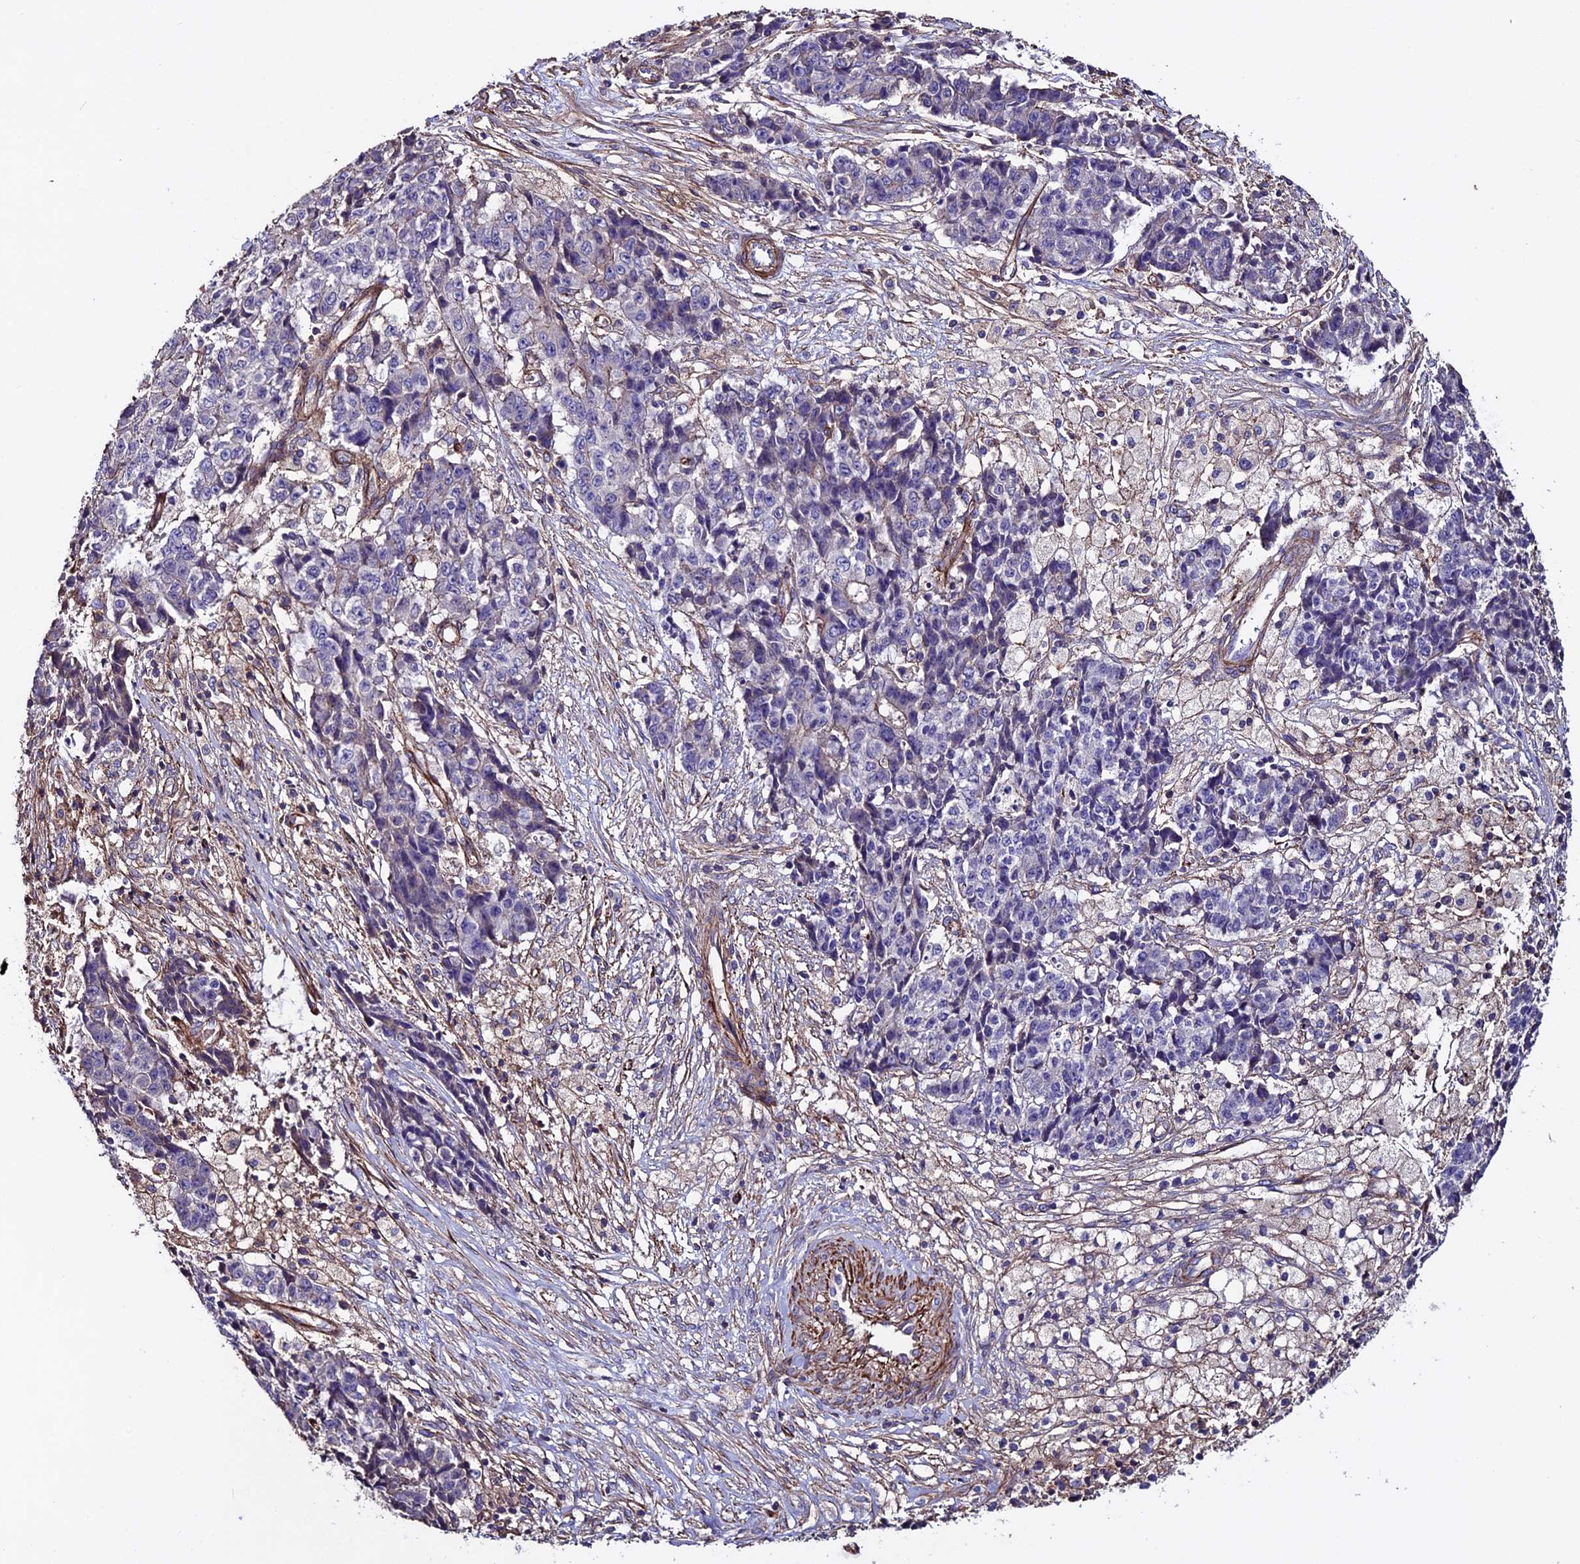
{"staining": {"intensity": "negative", "quantity": "none", "location": "none"}, "tissue": "ovarian cancer", "cell_type": "Tumor cells", "image_type": "cancer", "snomed": [{"axis": "morphology", "description": "Carcinoma, endometroid"}, {"axis": "topography", "description": "Ovary"}], "caption": "Histopathology image shows no protein staining in tumor cells of endometroid carcinoma (ovarian) tissue.", "gene": "EVA1B", "patient": {"sex": "female", "age": 42}}